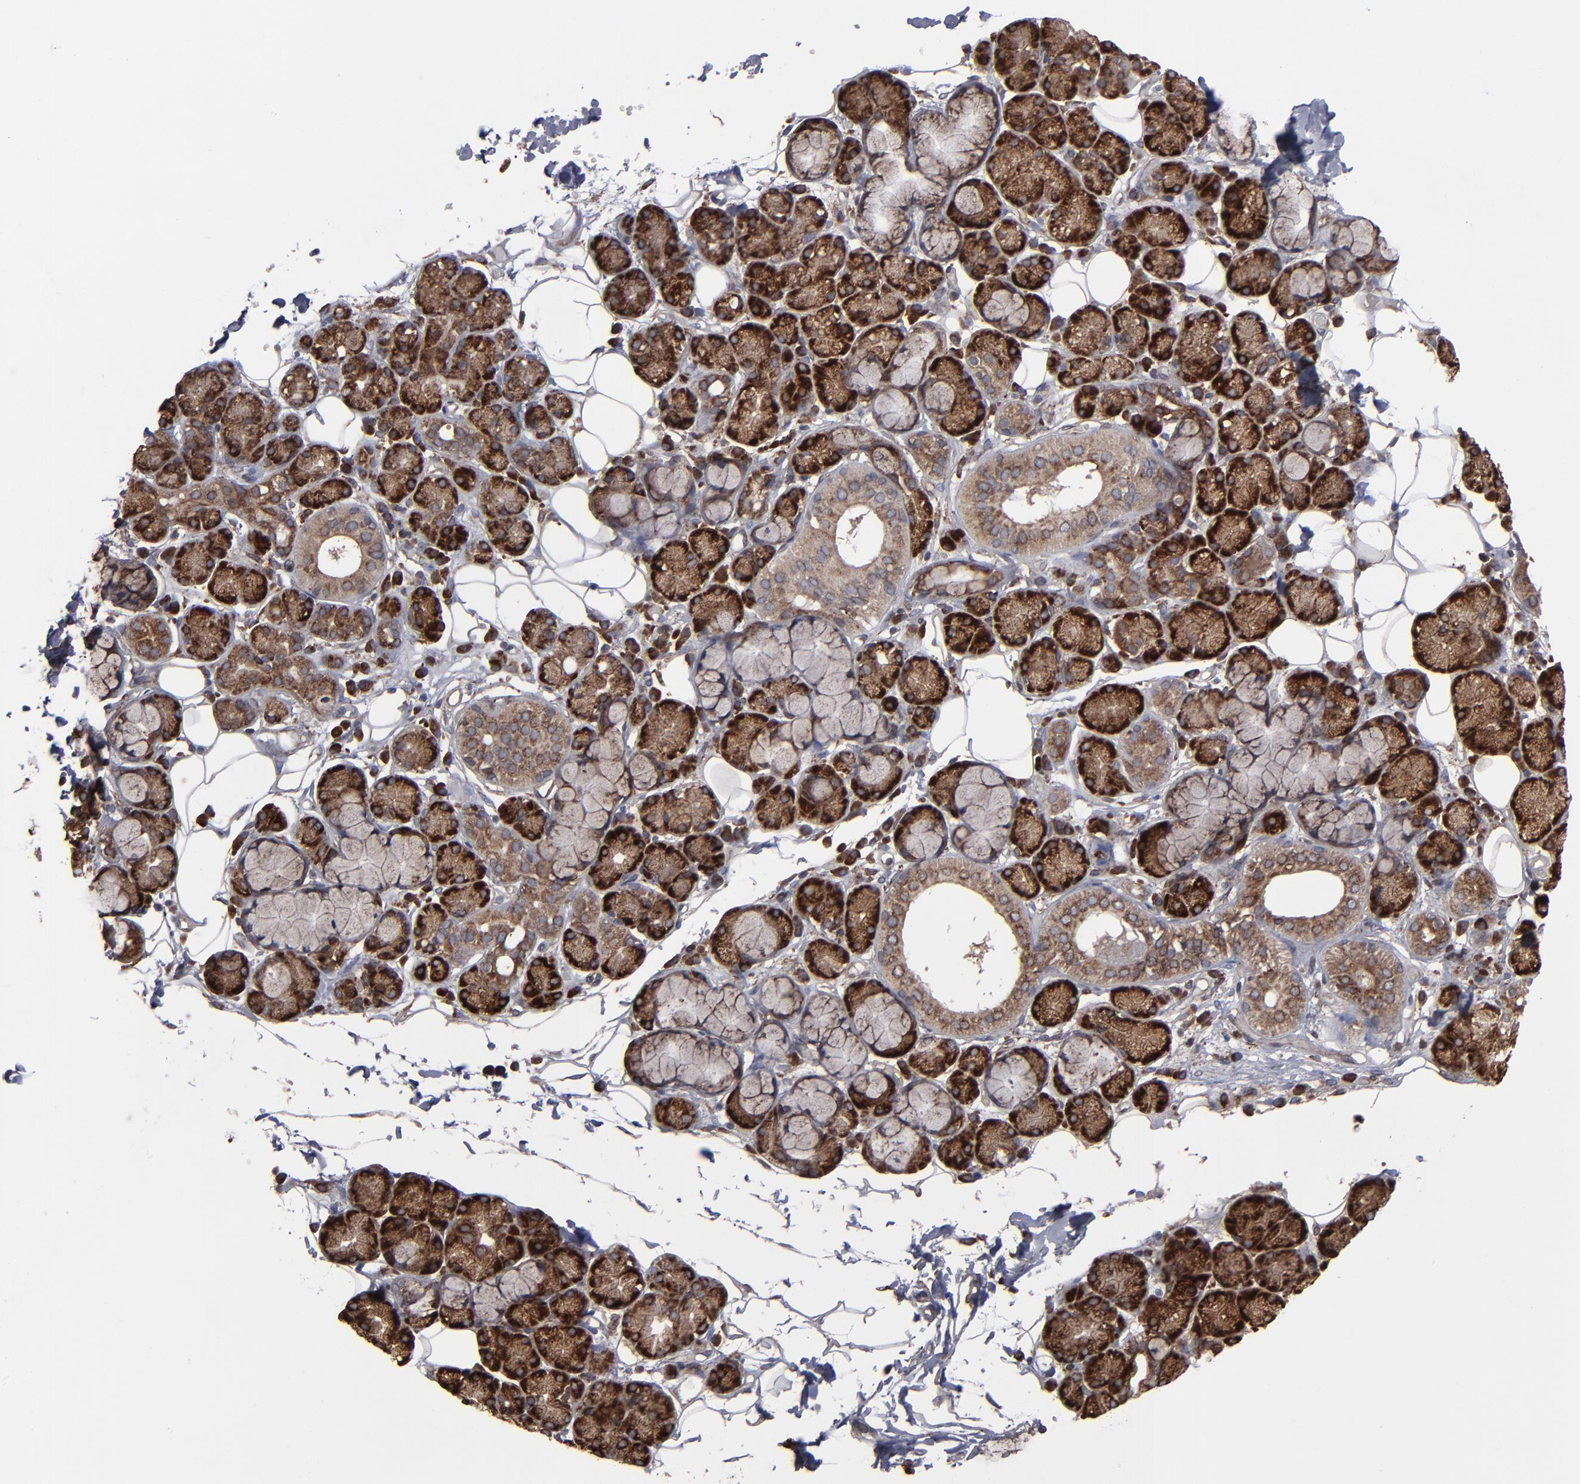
{"staining": {"intensity": "strong", "quantity": ">75%", "location": "cytoplasmic/membranous"}, "tissue": "salivary gland", "cell_type": "Glandular cells", "image_type": "normal", "snomed": [{"axis": "morphology", "description": "Normal tissue, NOS"}, {"axis": "topography", "description": "Skeletal muscle"}, {"axis": "topography", "description": "Oral tissue"}, {"axis": "topography", "description": "Salivary gland"}, {"axis": "topography", "description": "Peripheral nerve tissue"}], "caption": "A high-resolution micrograph shows immunohistochemistry staining of normal salivary gland, which shows strong cytoplasmic/membranous staining in approximately >75% of glandular cells. (DAB IHC with brightfield microscopy, high magnification).", "gene": "CNIH1", "patient": {"sex": "male", "age": 54}}